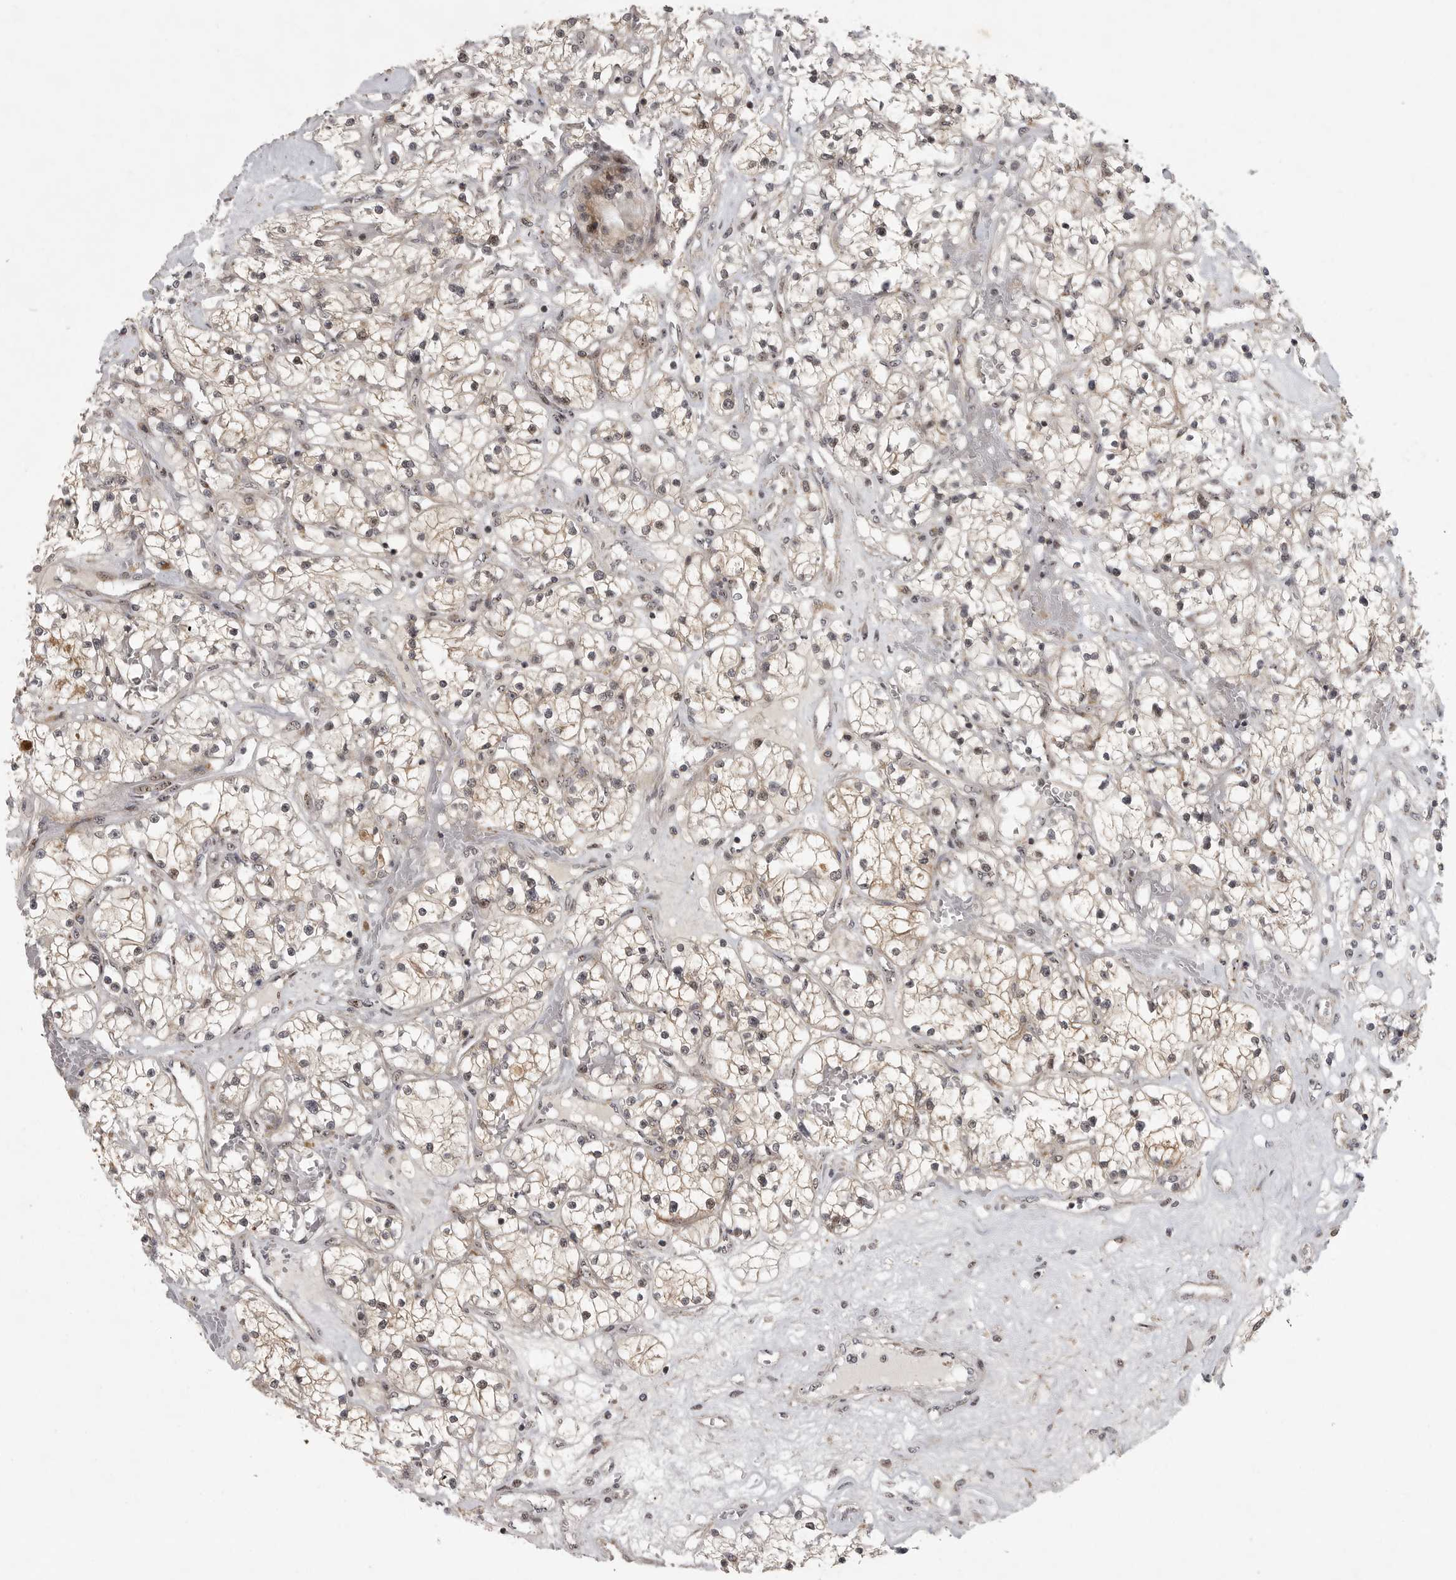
{"staining": {"intensity": "weak", "quantity": ">75%", "location": "cytoplasmic/membranous"}, "tissue": "renal cancer", "cell_type": "Tumor cells", "image_type": "cancer", "snomed": [{"axis": "morphology", "description": "Normal tissue, NOS"}, {"axis": "morphology", "description": "Adenocarcinoma, NOS"}, {"axis": "topography", "description": "Kidney"}], "caption": "Protein expression analysis of human renal cancer reveals weak cytoplasmic/membranous positivity in approximately >75% of tumor cells. (DAB = brown stain, brightfield microscopy at high magnification).", "gene": "POLE2", "patient": {"sex": "male", "age": 68}}